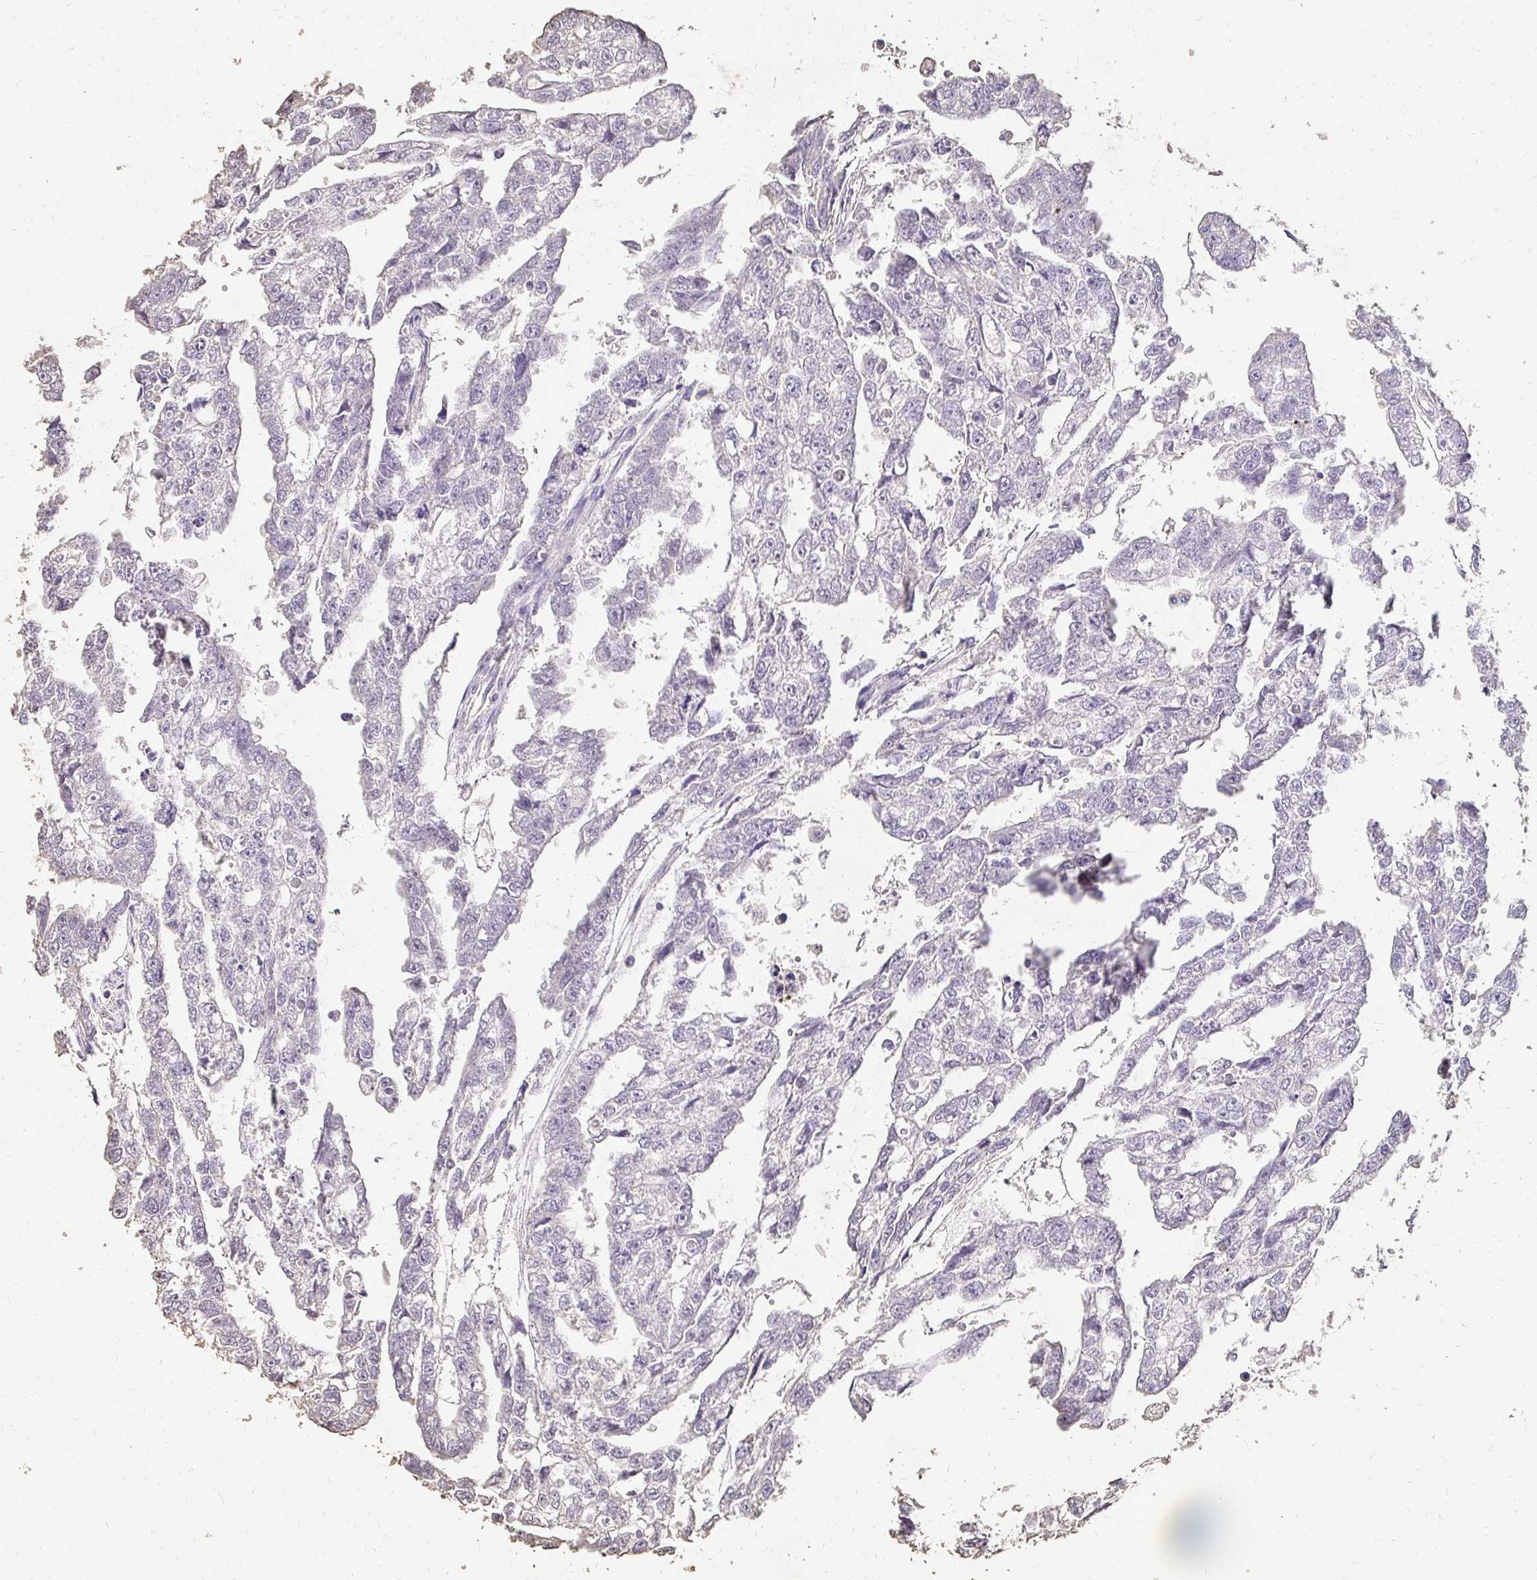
{"staining": {"intensity": "negative", "quantity": "none", "location": "none"}, "tissue": "testis cancer", "cell_type": "Tumor cells", "image_type": "cancer", "snomed": [{"axis": "morphology", "description": "Carcinoma, Embryonal, NOS"}, {"axis": "morphology", "description": "Teratoma, malignant, NOS"}, {"axis": "topography", "description": "Testis"}], "caption": "Immunohistochemistry (IHC) histopathology image of neoplastic tissue: testis cancer stained with DAB shows no significant protein expression in tumor cells. (Stains: DAB (3,3'-diaminobenzidine) immunohistochemistry with hematoxylin counter stain, Microscopy: brightfield microscopy at high magnification).", "gene": "UGT1A6", "patient": {"sex": "male", "age": 44}}